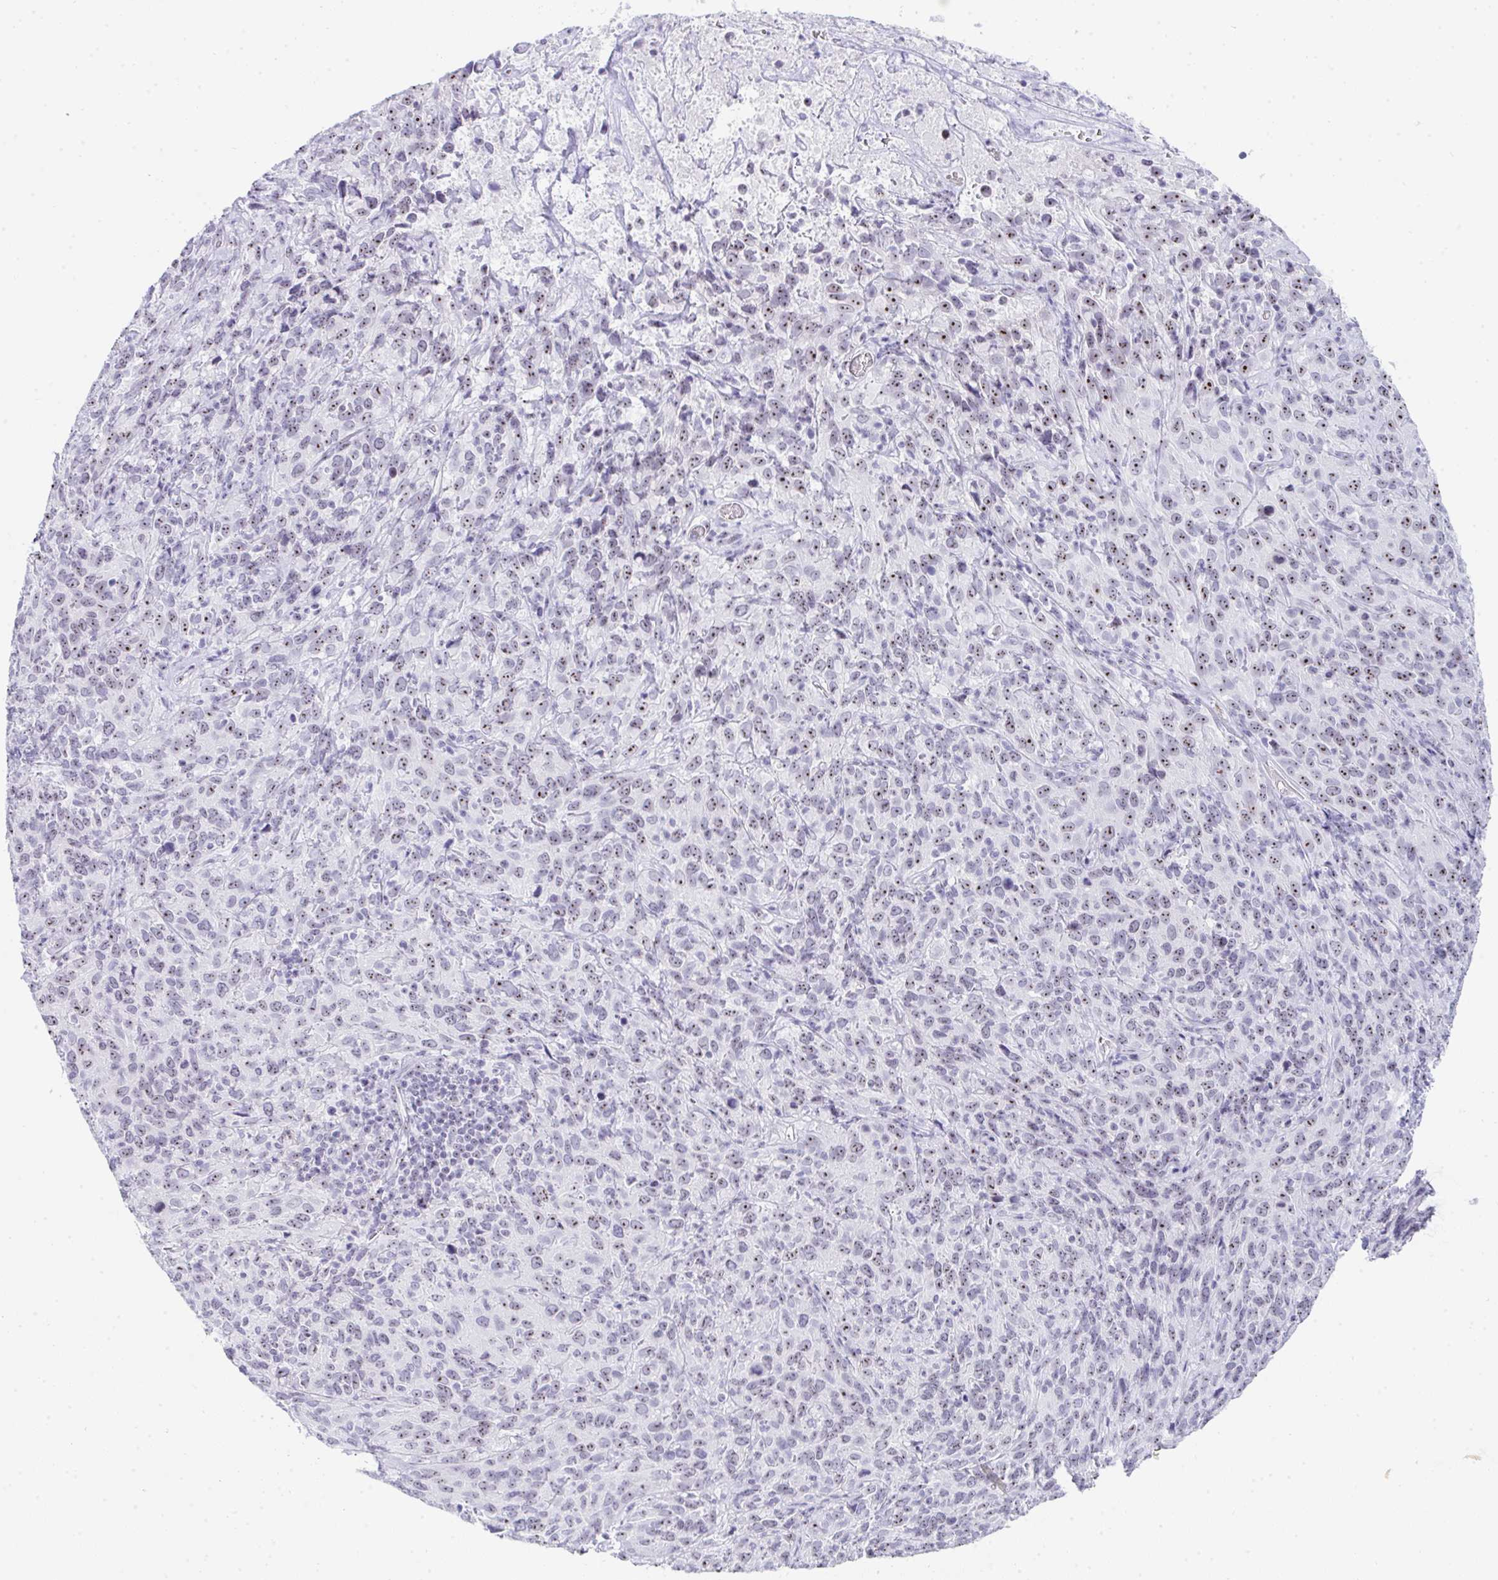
{"staining": {"intensity": "weak", "quantity": ">75%", "location": "nuclear"}, "tissue": "cervical cancer", "cell_type": "Tumor cells", "image_type": "cancer", "snomed": [{"axis": "morphology", "description": "Squamous cell carcinoma, NOS"}, {"axis": "topography", "description": "Cervix"}], "caption": "Immunohistochemistry (IHC) image of neoplastic tissue: human cervical squamous cell carcinoma stained using immunohistochemistry (IHC) reveals low levels of weak protein expression localized specifically in the nuclear of tumor cells, appearing as a nuclear brown color.", "gene": "NOP10", "patient": {"sex": "female", "age": 51}}